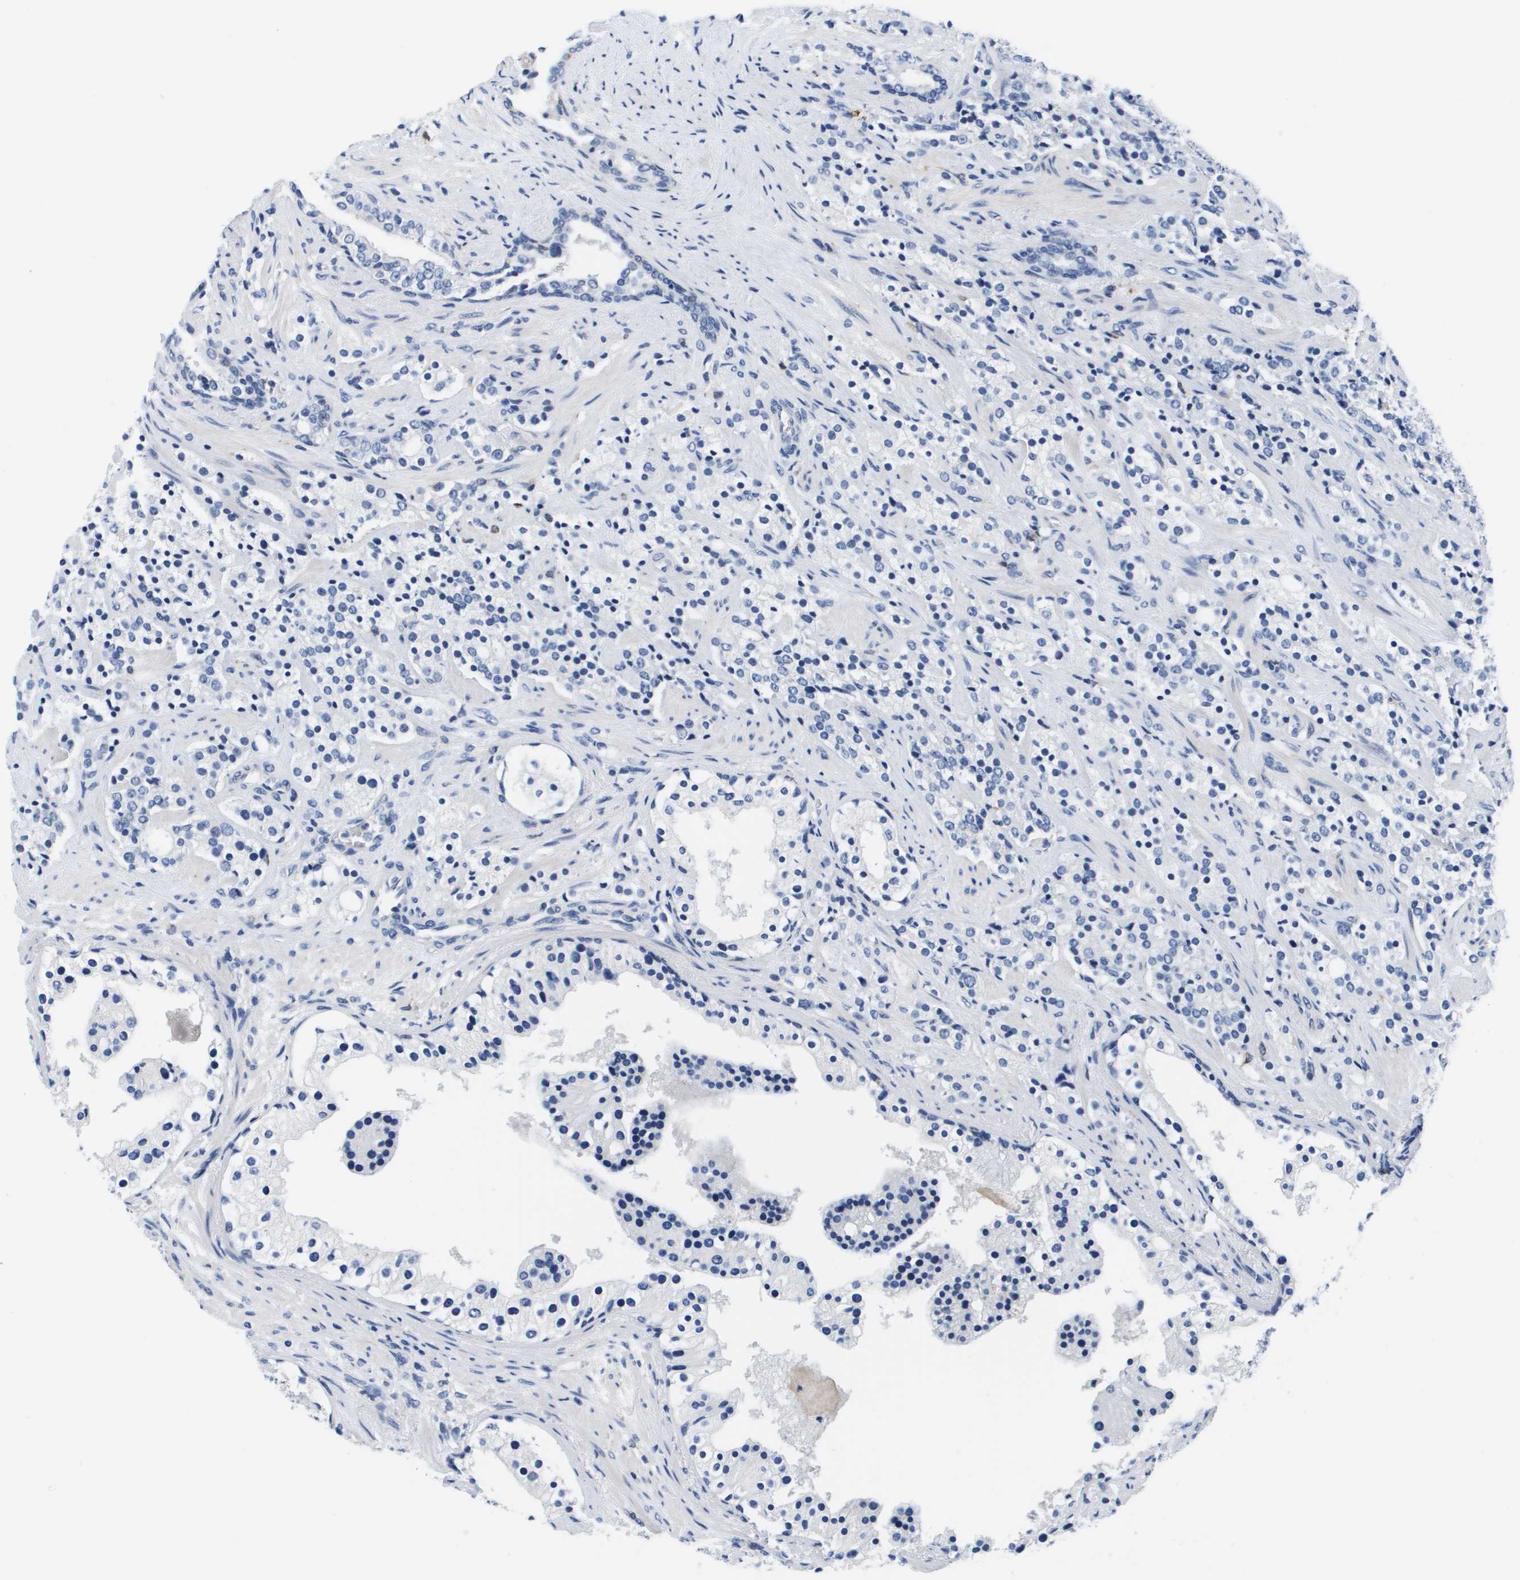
{"staining": {"intensity": "negative", "quantity": "none", "location": "none"}, "tissue": "prostate cancer", "cell_type": "Tumor cells", "image_type": "cancer", "snomed": [{"axis": "morphology", "description": "Adenocarcinoma, High grade"}, {"axis": "topography", "description": "Prostate"}], "caption": "This is a histopathology image of IHC staining of prostate cancer, which shows no positivity in tumor cells. The staining is performed using DAB brown chromogen with nuclei counter-stained in using hematoxylin.", "gene": "HMOX1", "patient": {"sex": "male", "age": 71}}